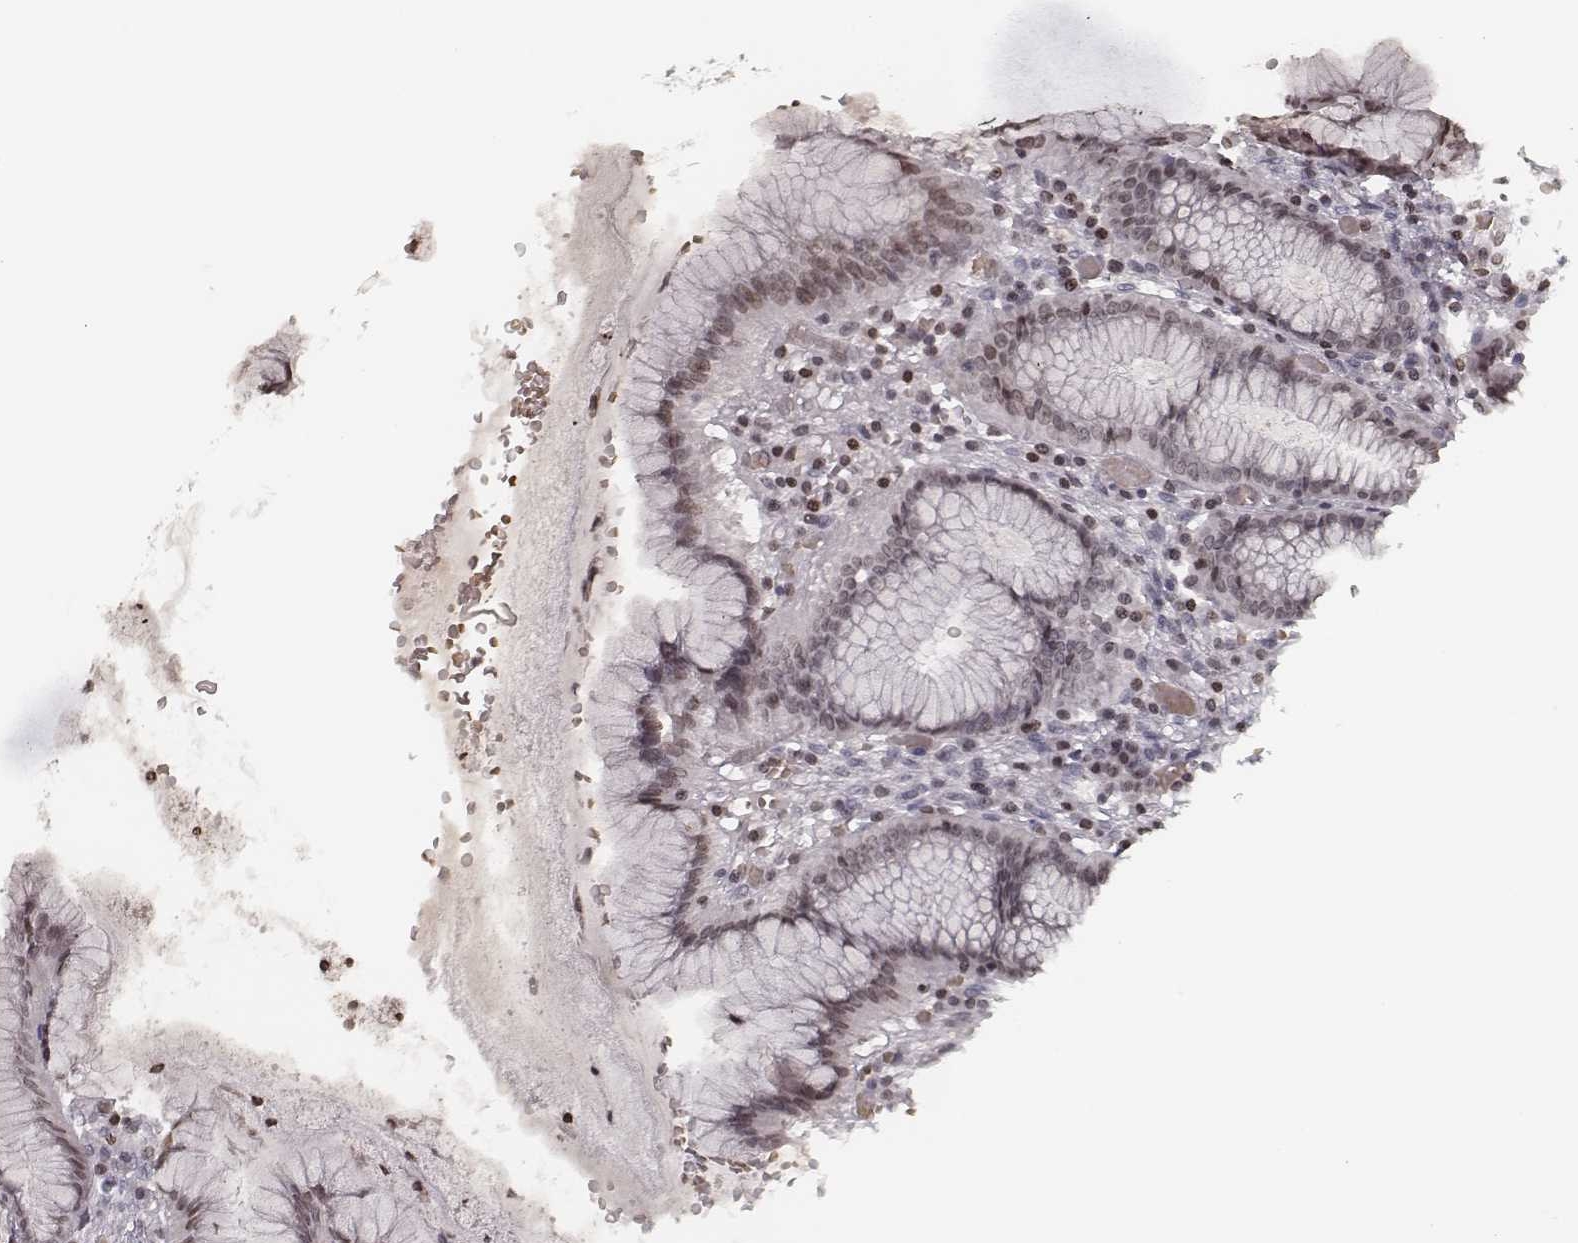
{"staining": {"intensity": "moderate", "quantity": ">75%", "location": "nuclear"}, "tissue": "stomach", "cell_type": "Glandular cells", "image_type": "normal", "snomed": [{"axis": "morphology", "description": "Normal tissue, NOS"}, {"axis": "topography", "description": "Stomach"}], "caption": "Unremarkable stomach was stained to show a protein in brown. There is medium levels of moderate nuclear expression in about >75% of glandular cells.", "gene": "HMGA2", "patient": {"sex": "male", "age": 55}}